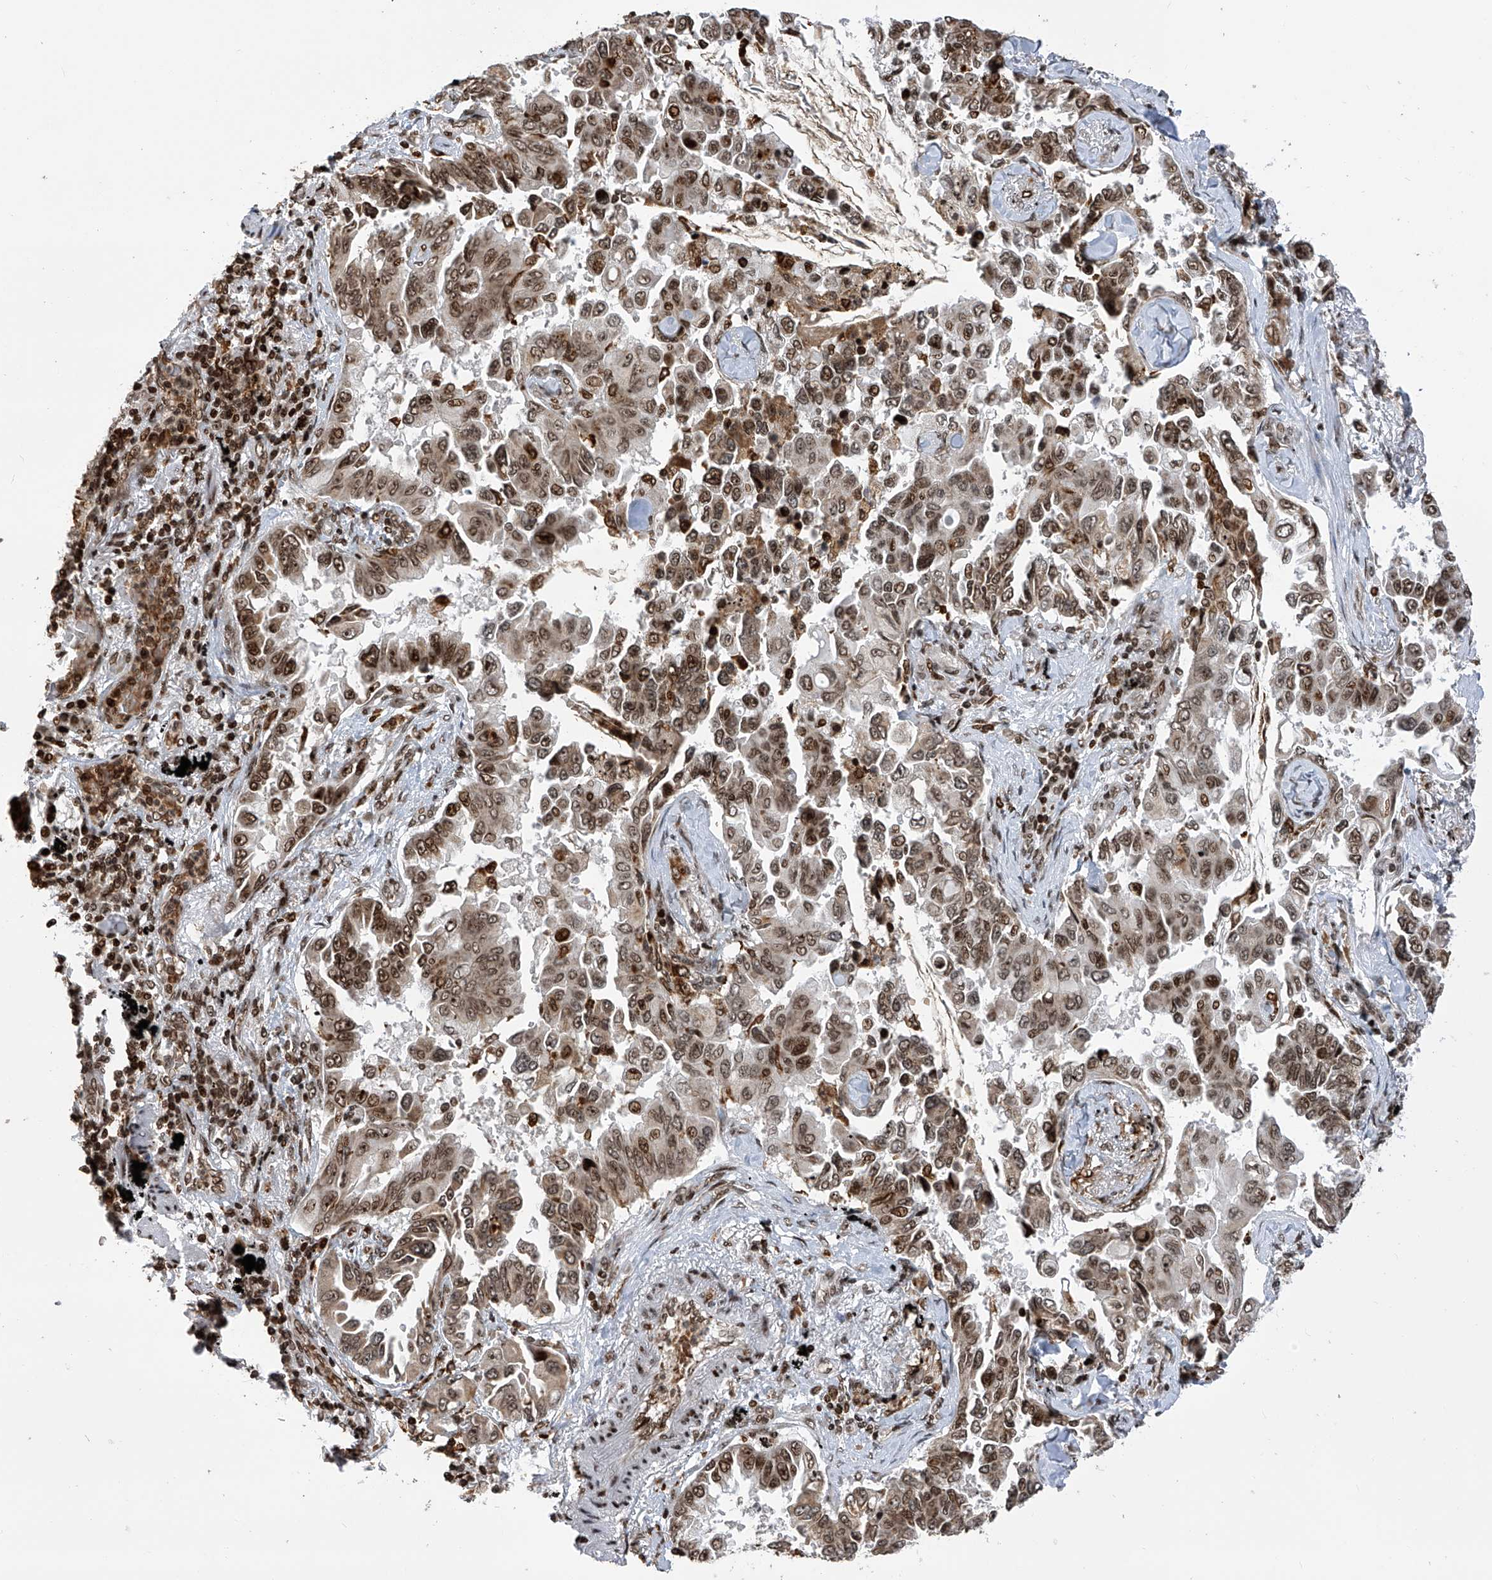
{"staining": {"intensity": "strong", "quantity": ">75%", "location": "nuclear"}, "tissue": "lung cancer", "cell_type": "Tumor cells", "image_type": "cancer", "snomed": [{"axis": "morphology", "description": "Adenocarcinoma, NOS"}, {"axis": "topography", "description": "Lung"}], "caption": "This is a micrograph of immunohistochemistry (IHC) staining of lung cancer, which shows strong positivity in the nuclear of tumor cells.", "gene": "PAK1IP1", "patient": {"sex": "female", "age": 67}}